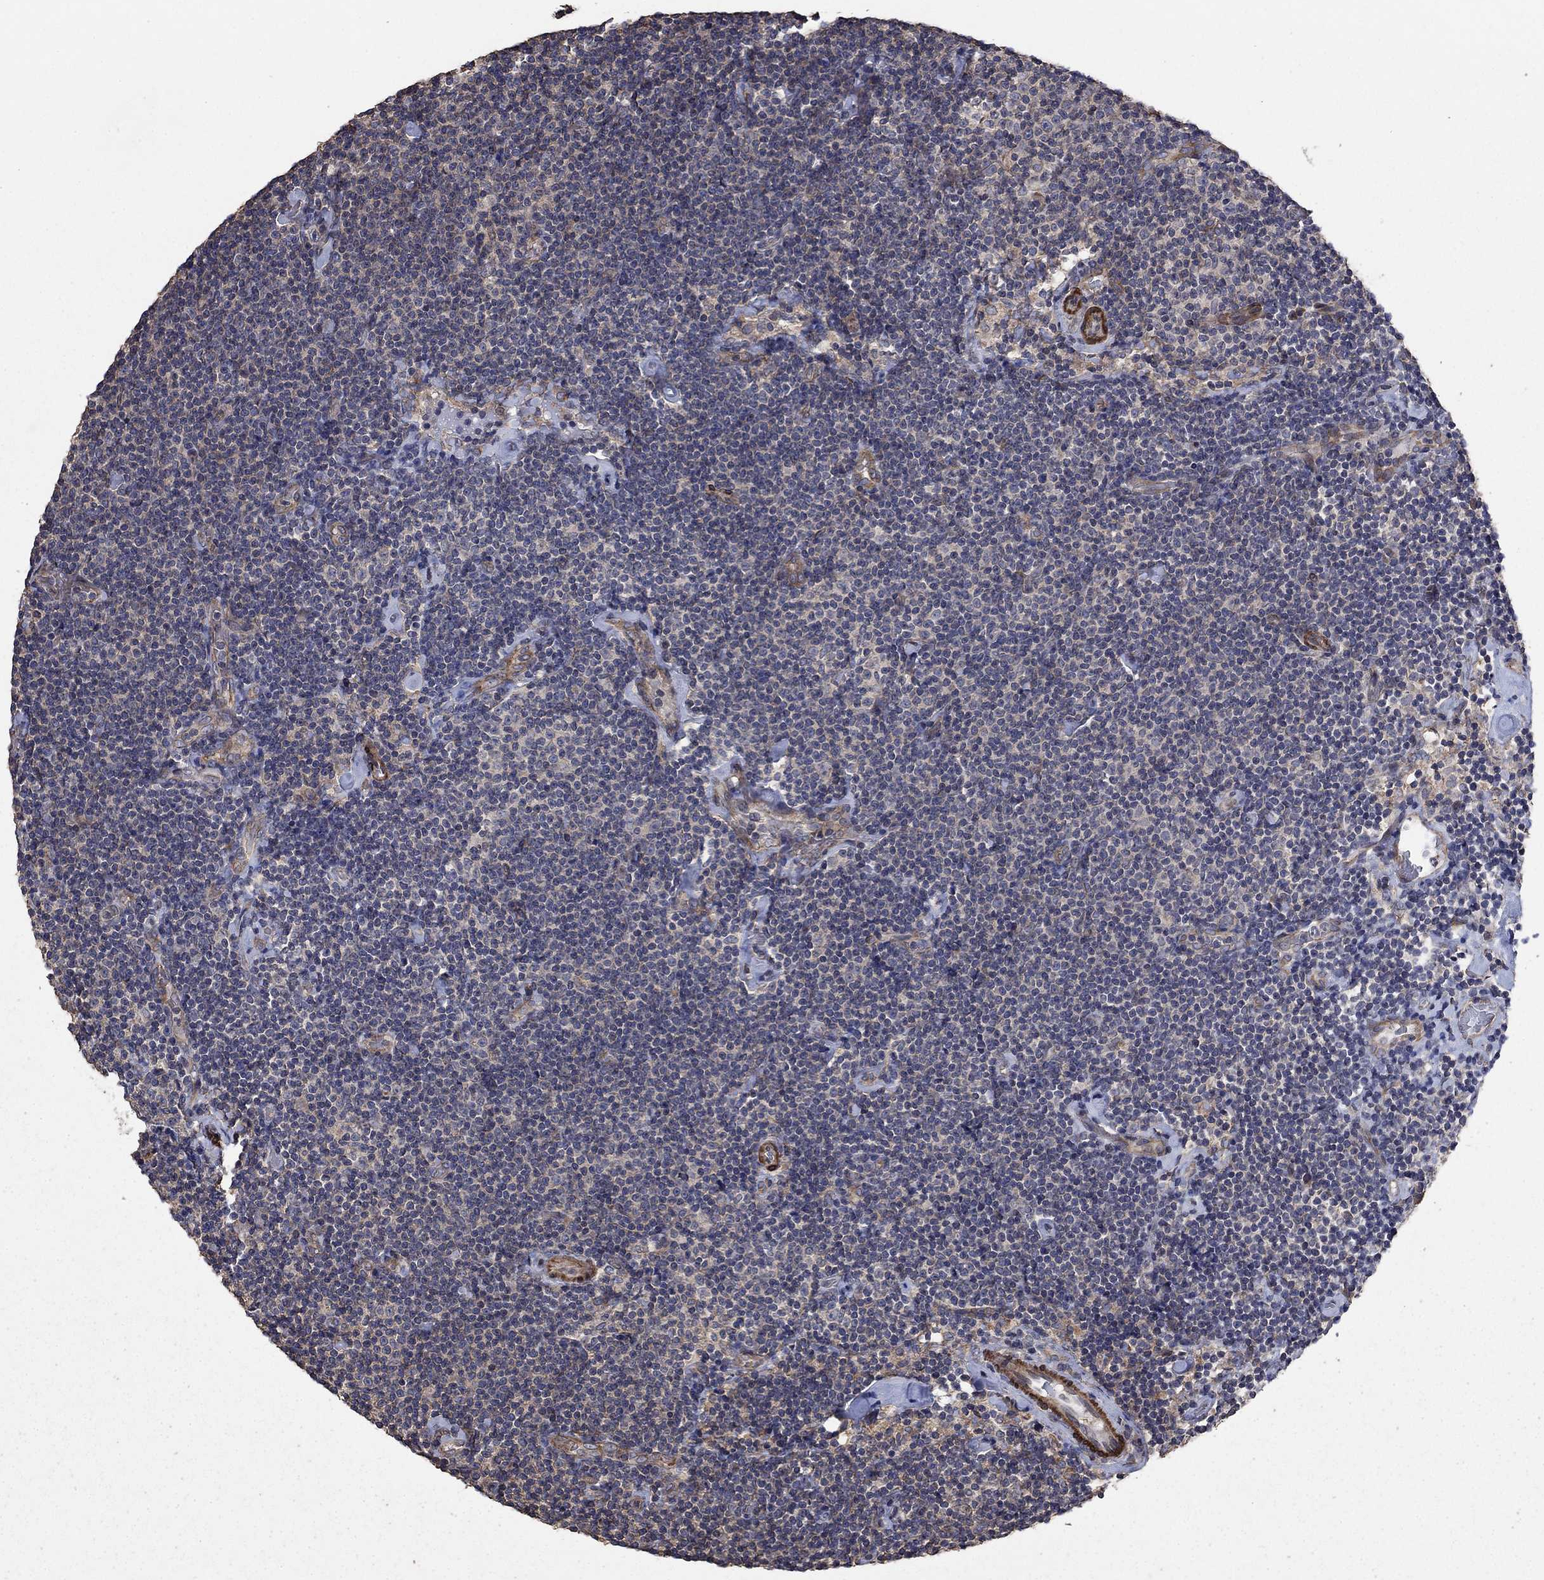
{"staining": {"intensity": "negative", "quantity": "none", "location": "none"}, "tissue": "lymphoma", "cell_type": "Tumor cells", "image_type": "cancer", "snomed": [{"axis": "morphology", "description": "Malignant lymphoma, non-Hodgkin's type, Low grade"}, {"axis": "topography", "description": "Lymph node"}], "caption": "Tumor cells show no significant protein expression in malignant lymphoma, non-Hodgkin's type (low-grade).", "gene": "PDE3A", "patient": {"sex": "male", "age": 81}}